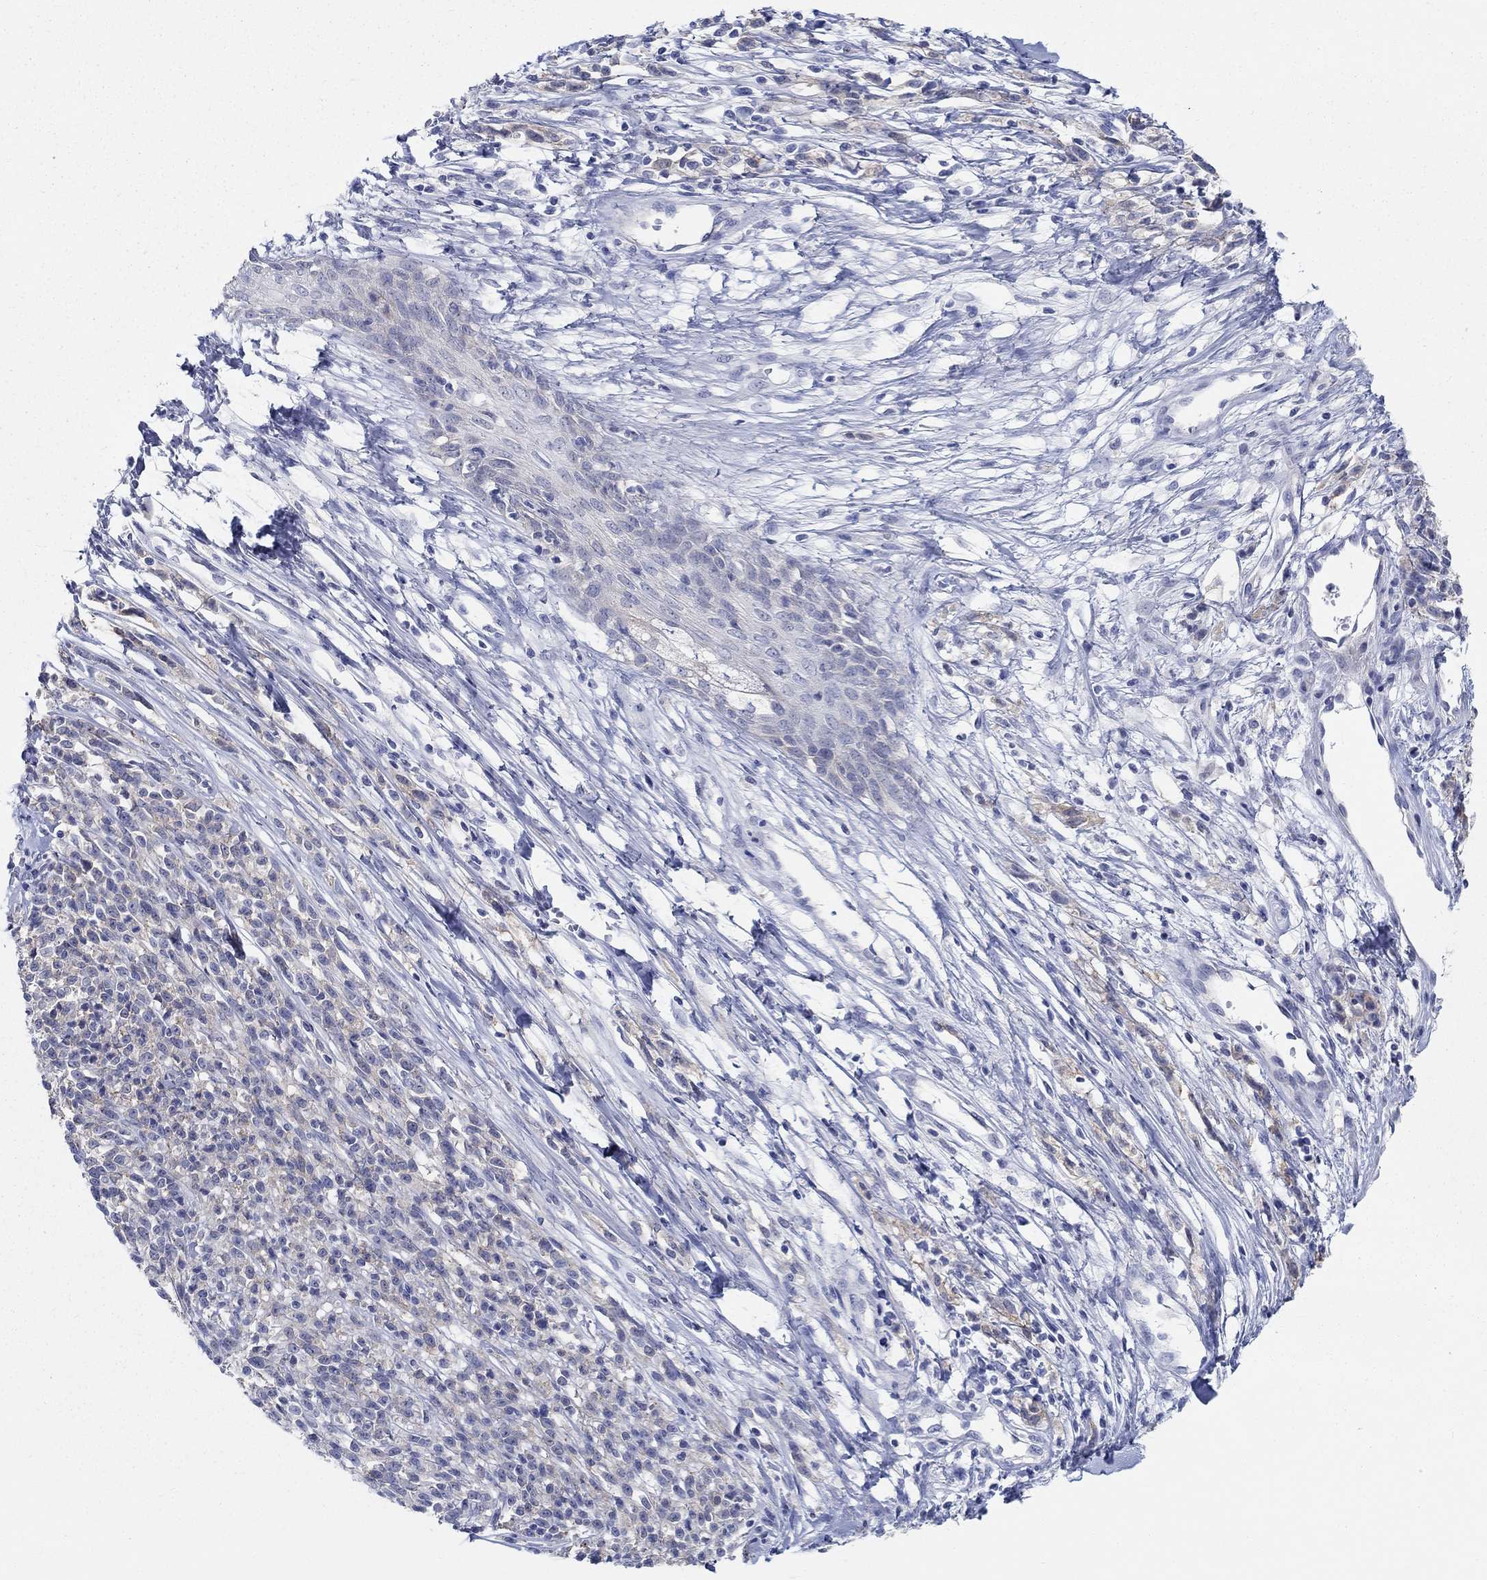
{"staining": {"intensity": "negative", "quantity": "none", "location": "none"}, "tissue": "melanoma", "cell_type": "Tumor cells", "image_type": "cancer", "snomed": [{"axis": "morphology", "description": "Malignant melanoma, NOS"}, {"axis": "topography", "description": "Skin"}, {"axis": "topography", "description": "Skin of trunk"}], "caption": "This is a micrograph of immunohistochemistry (IHC) staining of malignant melanoma, which shows no expression in tumor cells.", "gene": "RAP1GAP", "patient": {"sex": "male", "age": 74}}